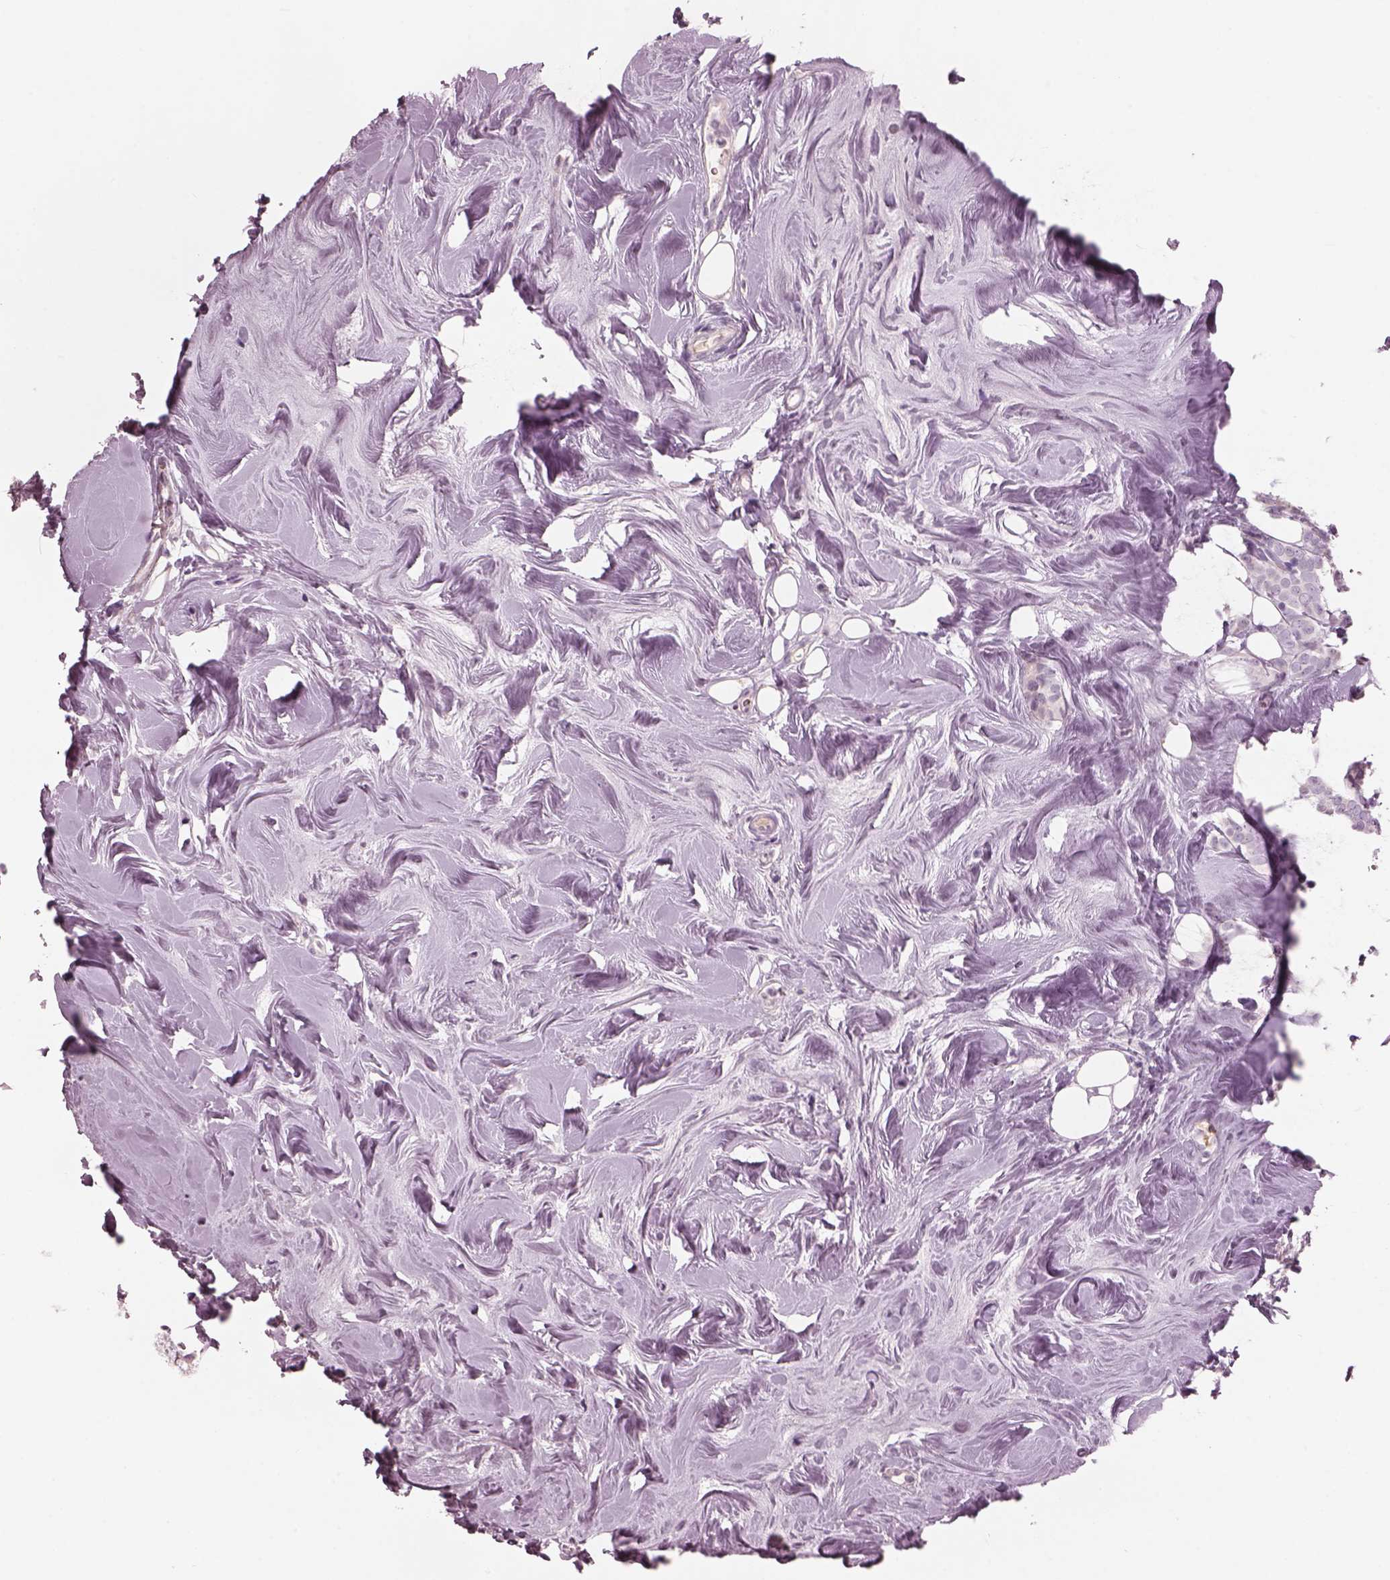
{"staining": {"intensity": "negative", "quantity": "none", "location": "none"}, "tissue": "breast cancer", "cell_type": "Tumor cells", "image_type": "cancer", "snomed": [{"axis": "morphology", "description": "Lobular carcinoma"}, {"axis": "topography", "description": "Breast"}], "caption": "Lobular carcinoma (breast) stained for a protein using immunohistochemistry exhibits no expression tumor cells.", "gene": "PACRG", "patient": {"sex": "female", "age": 49}}